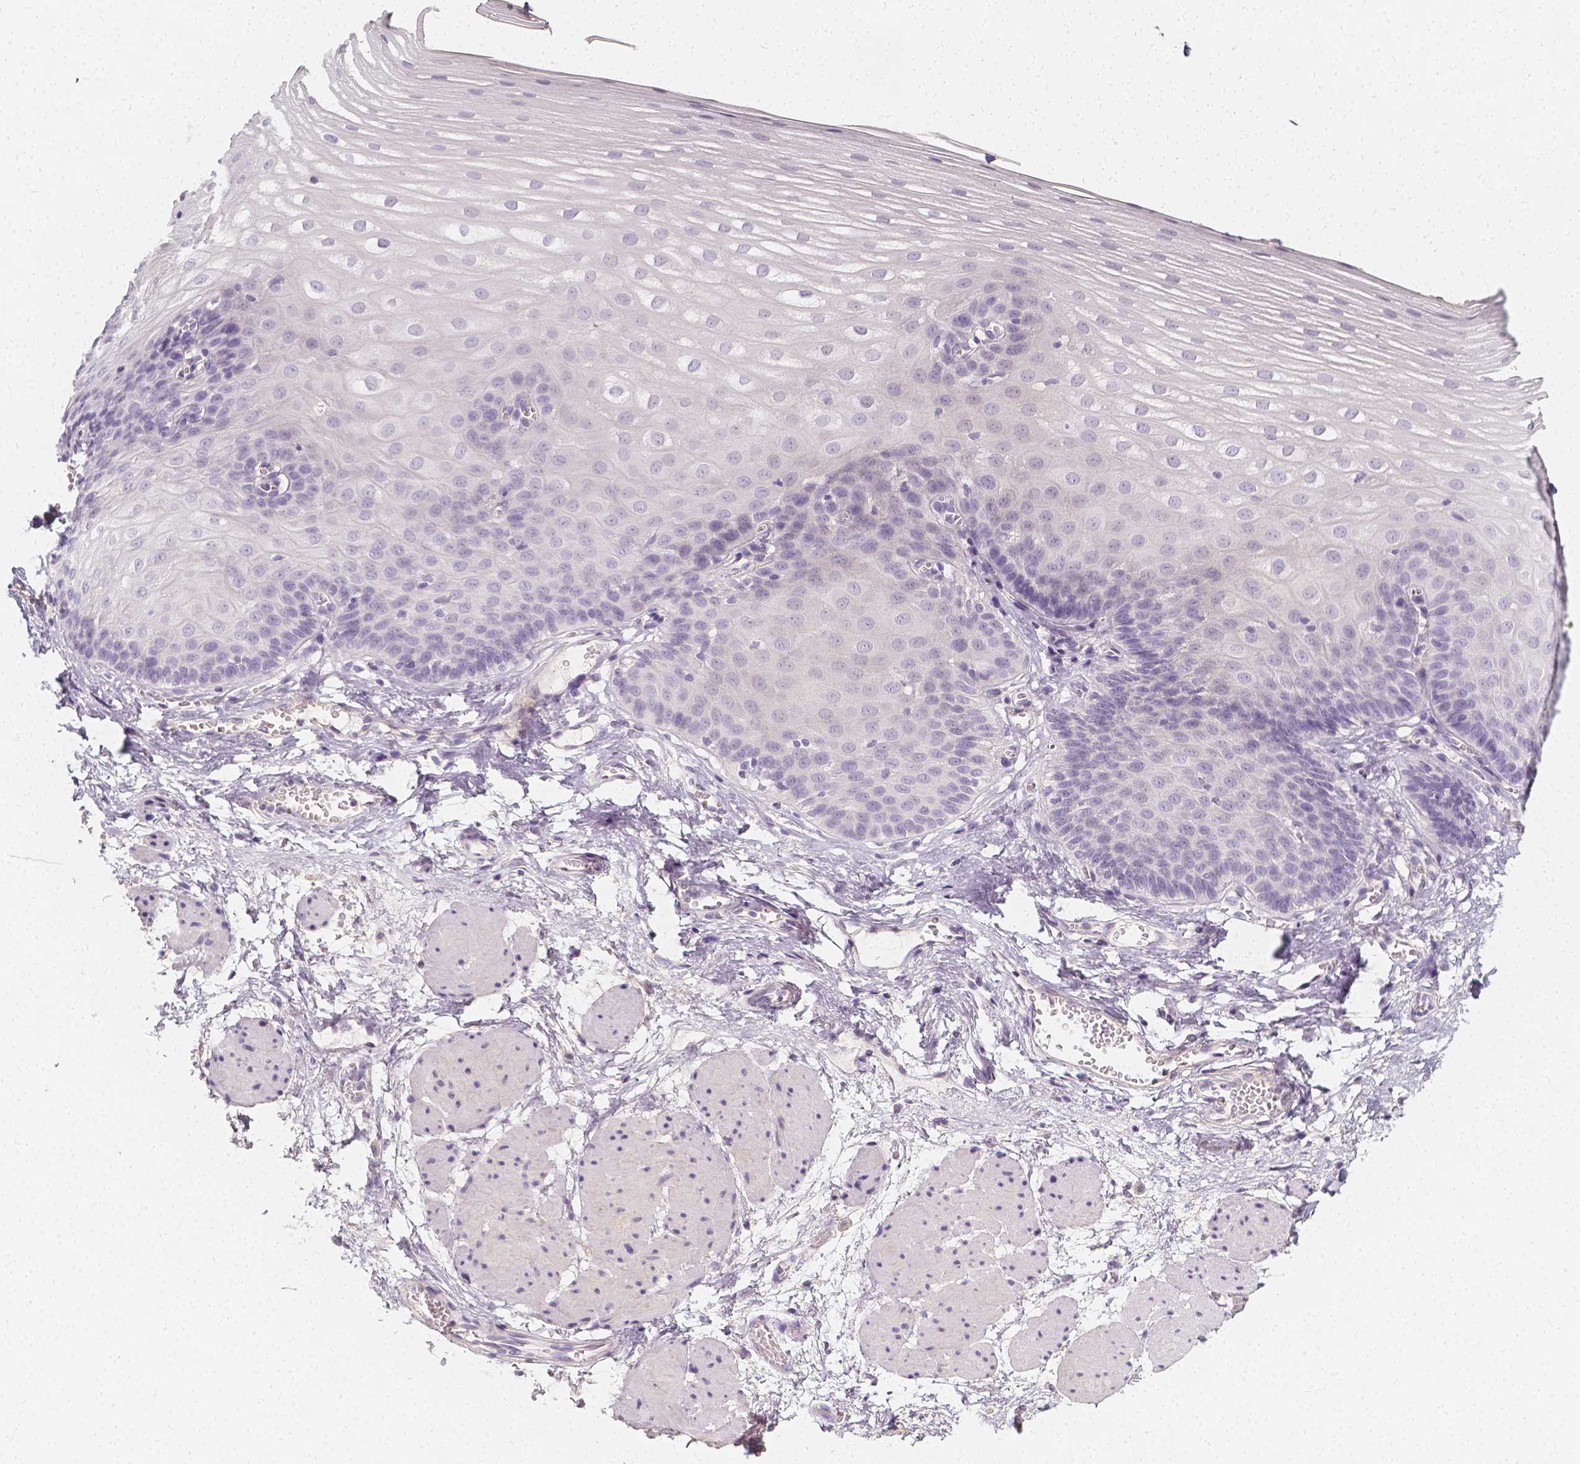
{"staining": {"intensity": "negative", "quantity": "none", "location": "none"}, "tissue": "esophagus", "cell_type": "Squamous epithelial cells", "image_type": "normal", "snomed": [{"axis": "morphology", "description": "Normal tissue, NOS"}, {"axis": "topography", "description": "Esophagus"}], "caption": "A histopathology image of esophagus stained for a protein demonstrates no brown staining in squamous epithelial cells.", "gene": "THY1", "patient": {"sex": "male", "age": 62}}